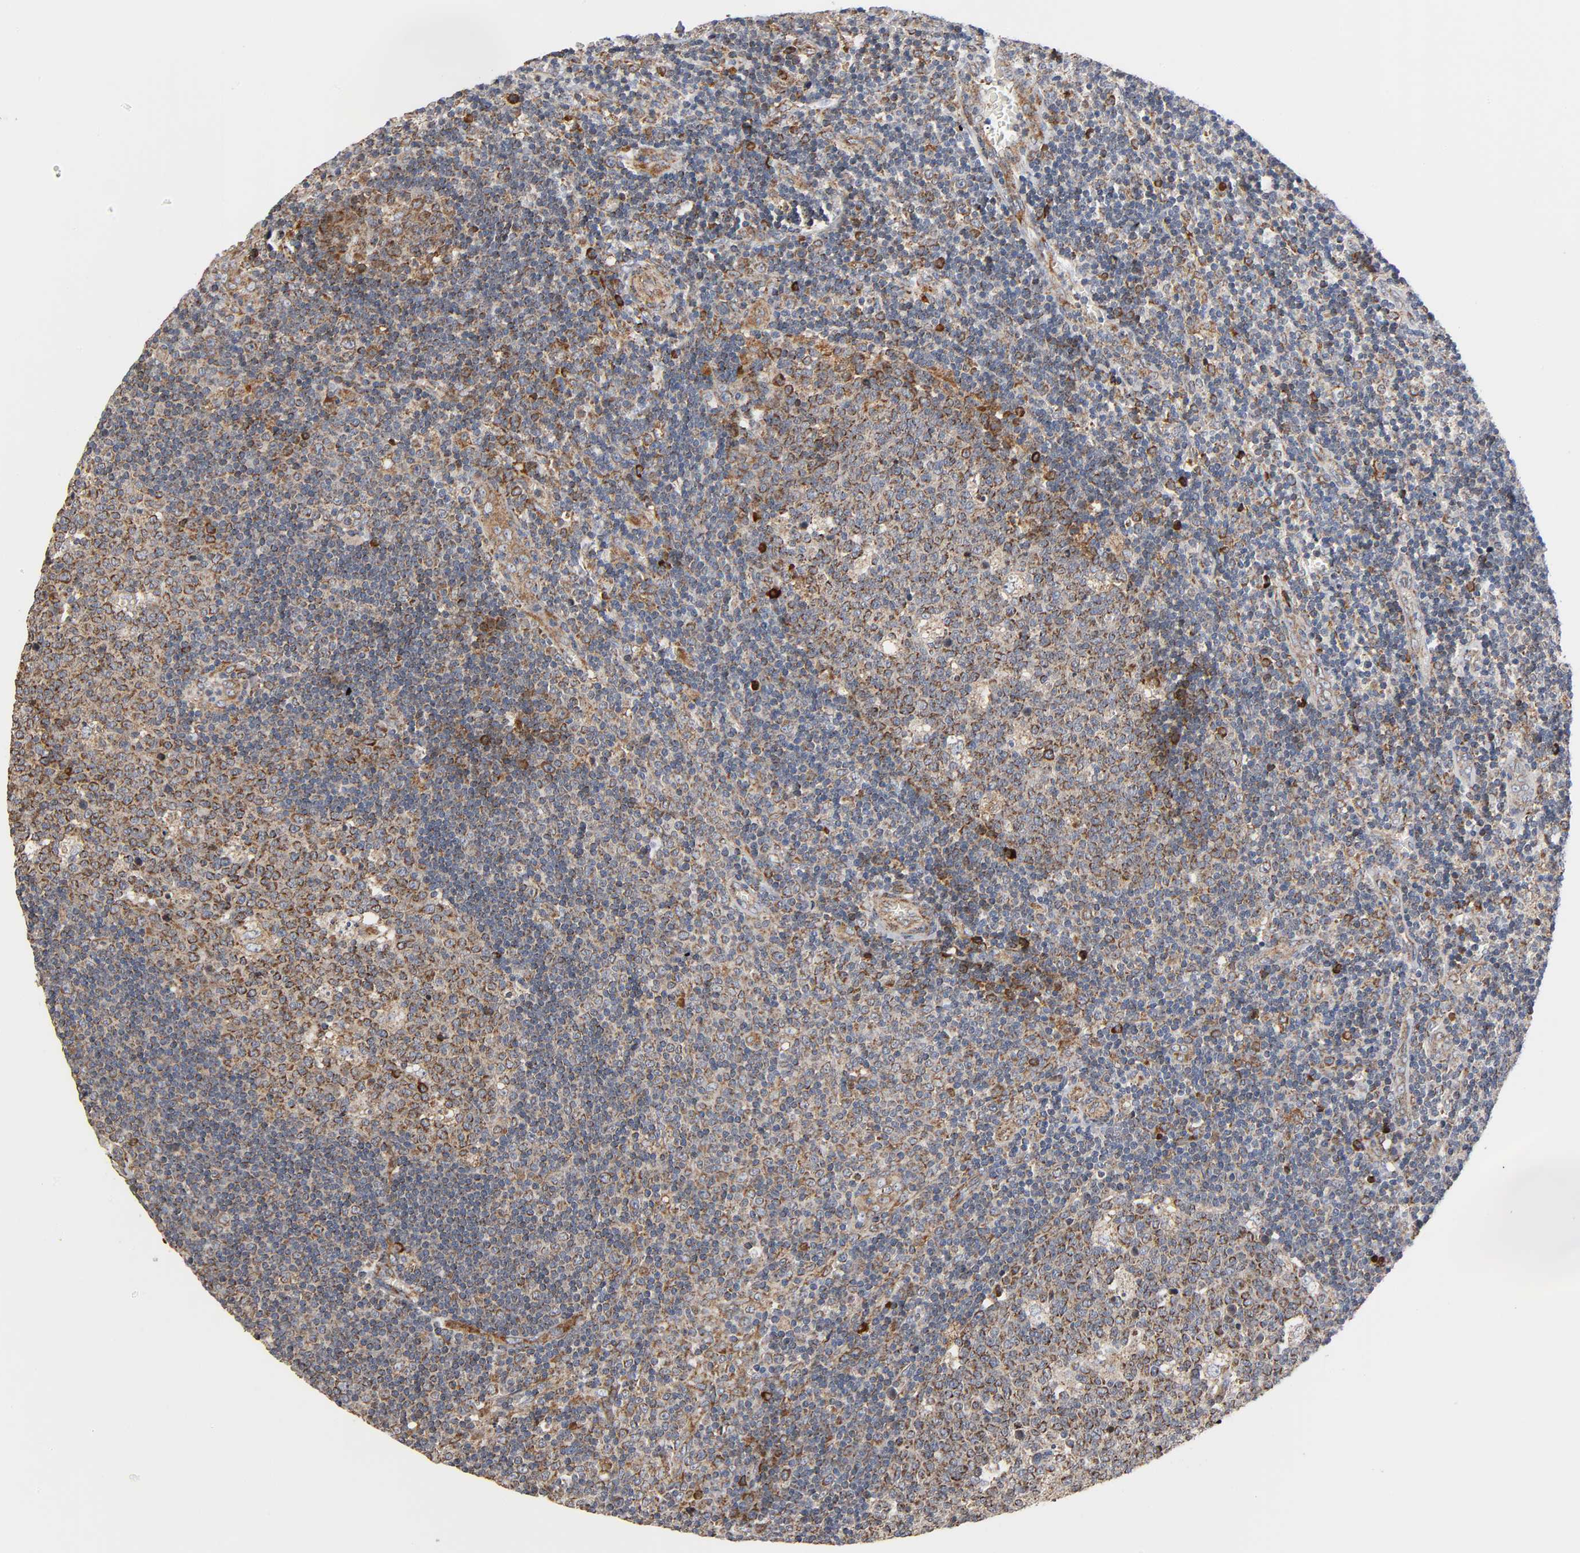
{"staining": {"intensity": "strong", "quantity": "<25%", "location": "cytoplasmic/membranous"}, "tissue": "lymph node", "cell_type": "Germinal center cells", "image_type": "normal", "snomed": [{"axis": "morphology", "description": "Normal tissue, NOS"}, {"axis": "topography", "description": "Lymph node"}, {"axis": "topography", "description": "Salivary gland"}], "caption": "Immunohistochemical staining of benign human lymph node exhibits strong cytoplasmic/membranous protein staining in about <25% of germinal center cells.", "gene": "MAP3K1", "patient": {"sex": "male", "age": 8}}